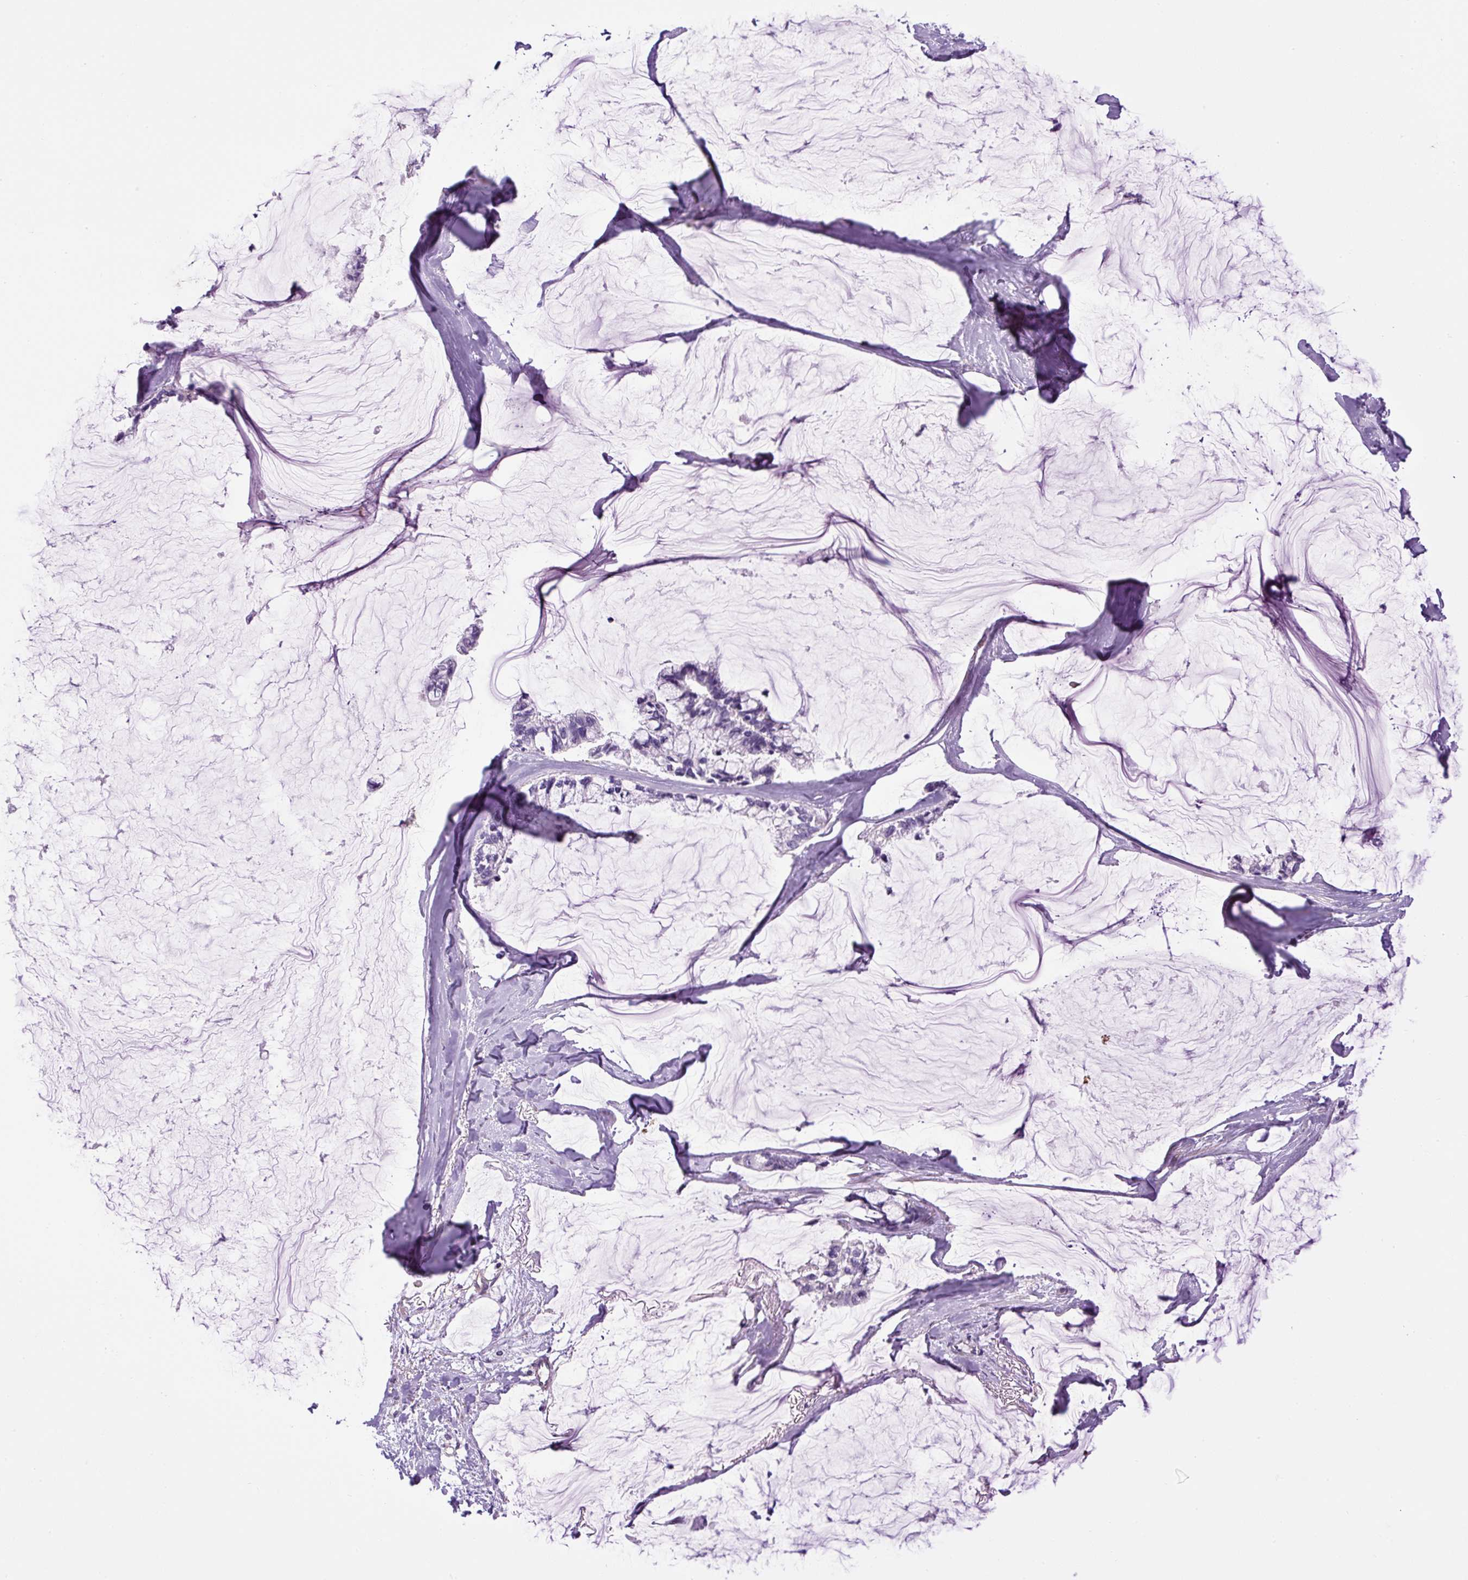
{"staining": {"intensity": "negative", "quantity": "none", "location": "none"}, "tissue": "ovarian cancer", "cell_type": "Tumor cells", "image_type": "cancer", "snomed": [{"axis": "morphology", "description": "Cystadenocarcinoma, mucinous, NOS"}, {"axis": "topography", "description": "Ovary"}], "caption": "Immunohistochemistry (IHC) image of mucinous cystadenocarcinoma (ovarian) stained for a protein (brown), which displays no staining in tumor cells. Nuclei are stained in blue.", "gene": "VWA7", "patient": {"sex": "female", "age": 39}}